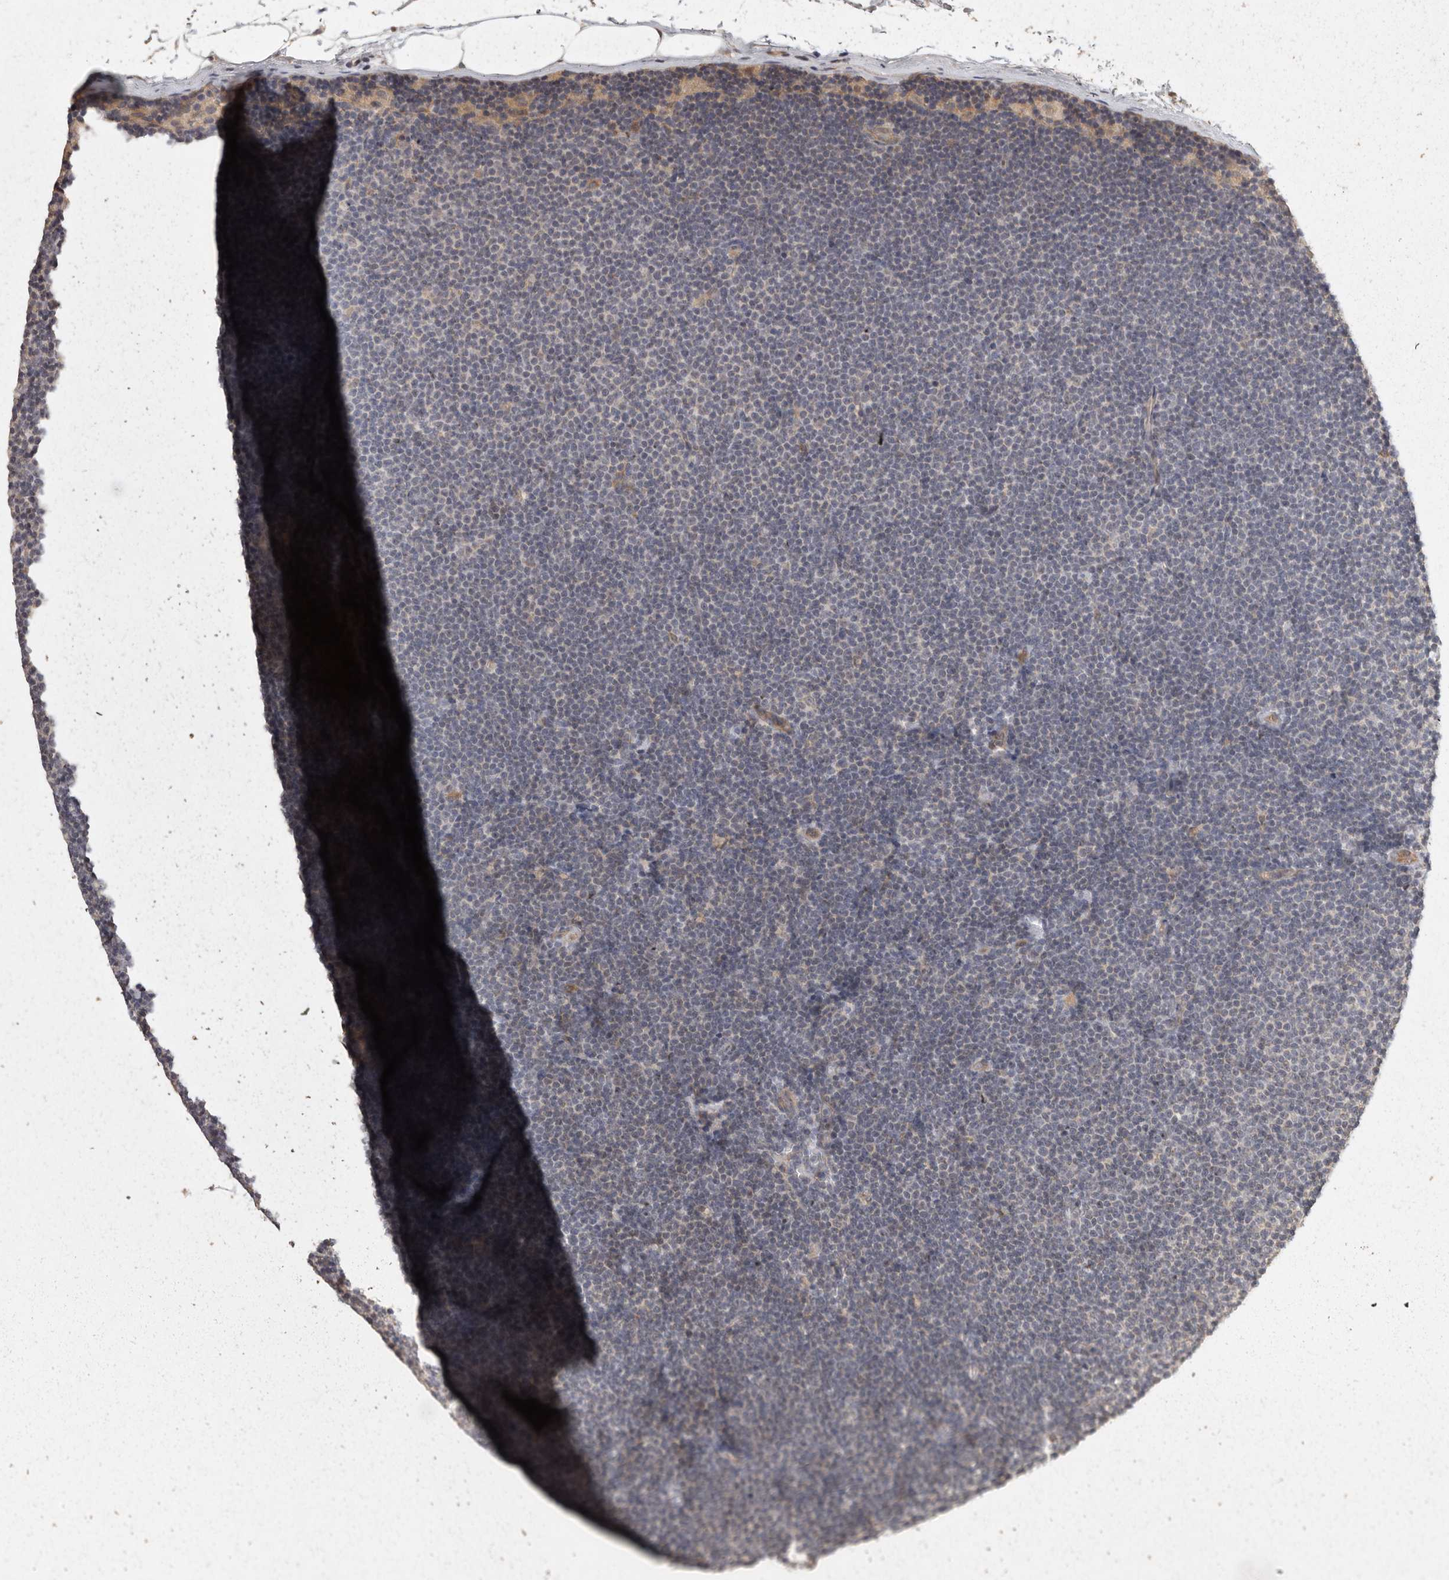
{"staining": {"intensity": "negative", "quantity": "none", "location": "none"}, "tissue": "lymphoma", "cell_type": "Tumor cells", "image_type": "cancer", "snomed": [{"axis": "morphology", "description": "Malignant lymphoma, non-Hodgkin's type, Low grade"}, {"axis": "topography", "description": "Lymph node"}], "caption": "A micrograph of lymphoma stained for a protein exhibits no brown staining in tumor cells. (DAB (3,3'-diaminobenzidine) immunohistochemistry (IHC) visualized using brightfield microscopy, high magnification).", "gene": "BAIAP2", "patient": {"sex": "female", "age": 53}}